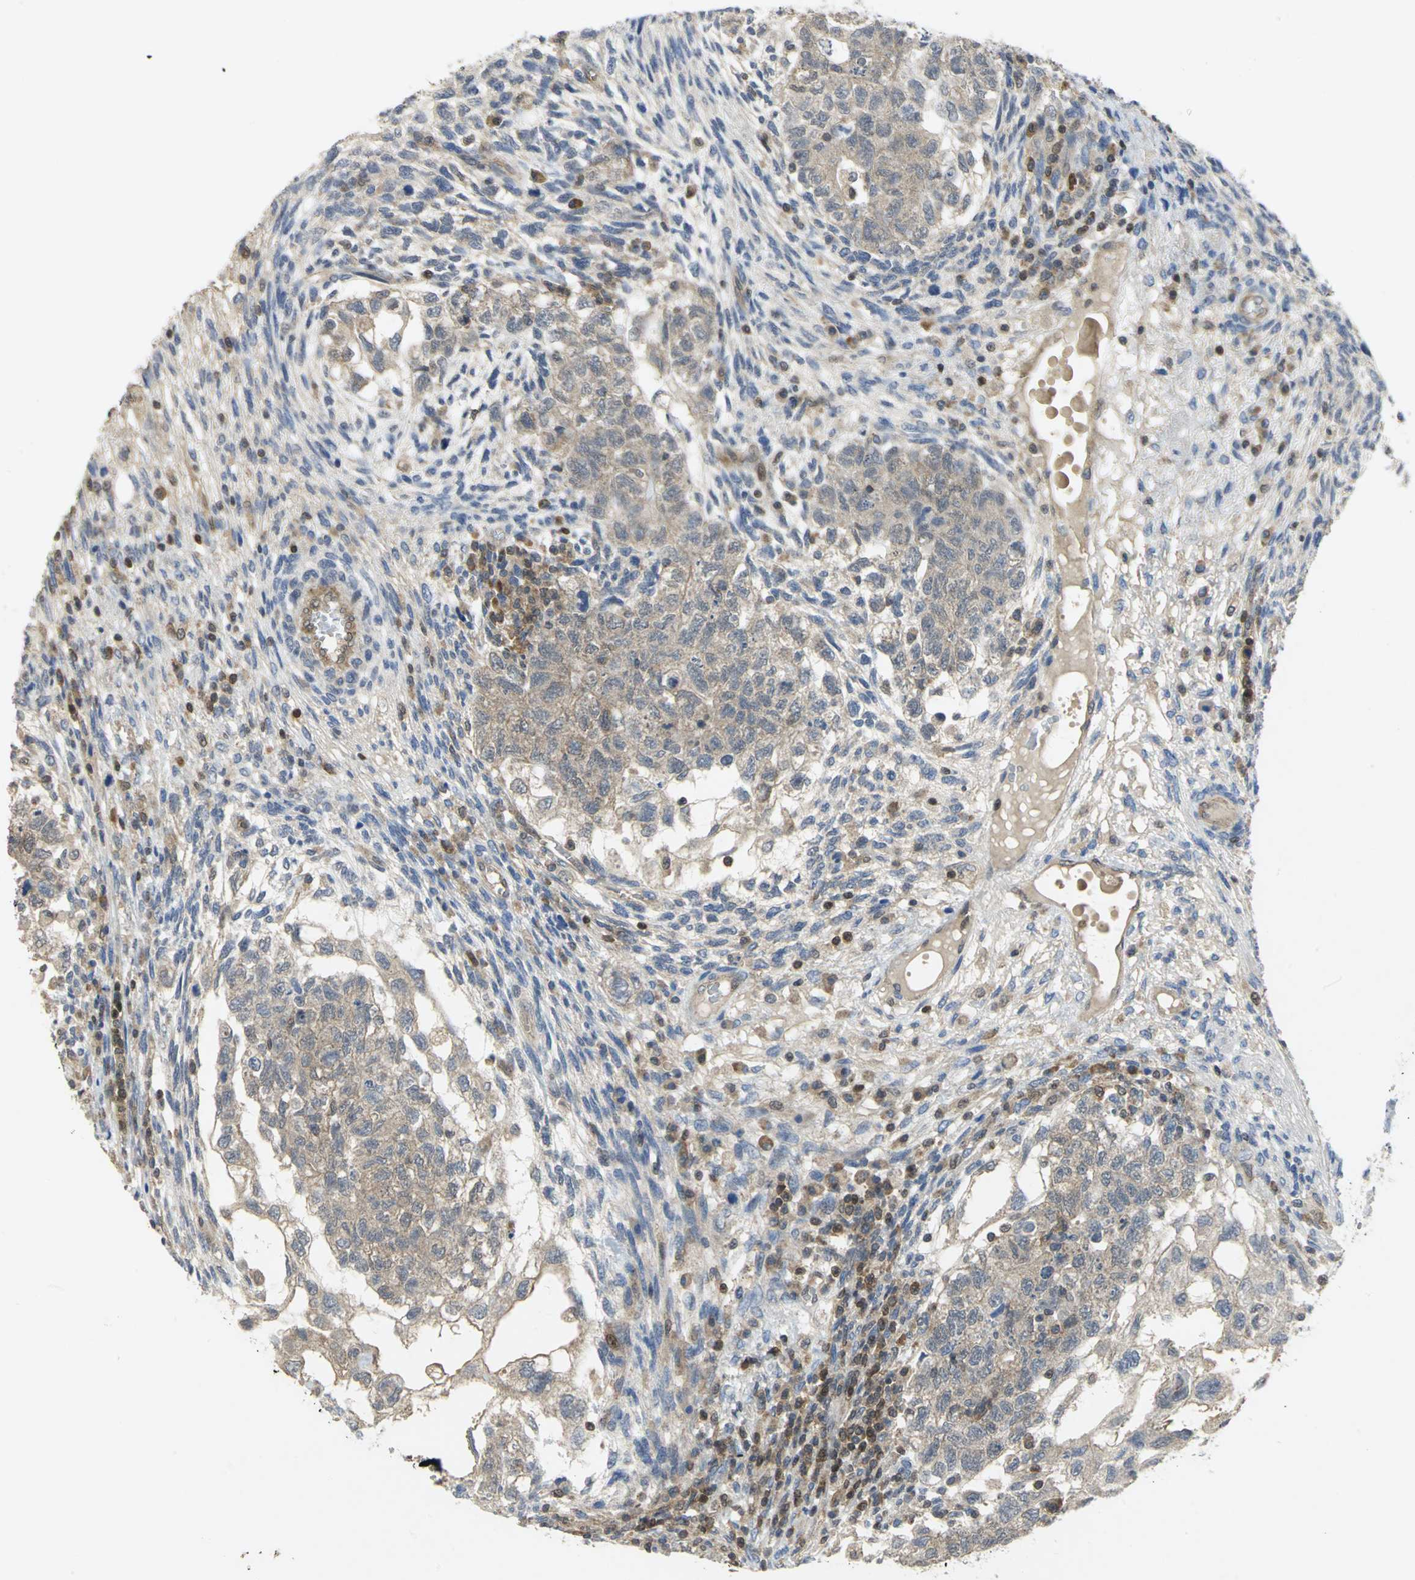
{"staining": {"intensity": "weak", "quantity": ">75%", "location": "cytoplasmic/membranous"}, "tissue": "testis cancer", "cell_type": "Tumor cells", "image_type": "cancer", "snomed": [{"axis": "morphology", "description": "Normal tissue, NOS"}, {"axis": "morphology", "description": "Carcinoma, Embryonal, NOS"}, {"axis": "topography", "description": "Testis"}], "caption": "A micrograph showing weak cytoplasmic/membranous positivity in approximately >75% of tumor cells in testis cancer, as visualized by brown immunohistochemical staining.", "gene": "PPIA", "patient": {"sex": "male", "age": 36}}